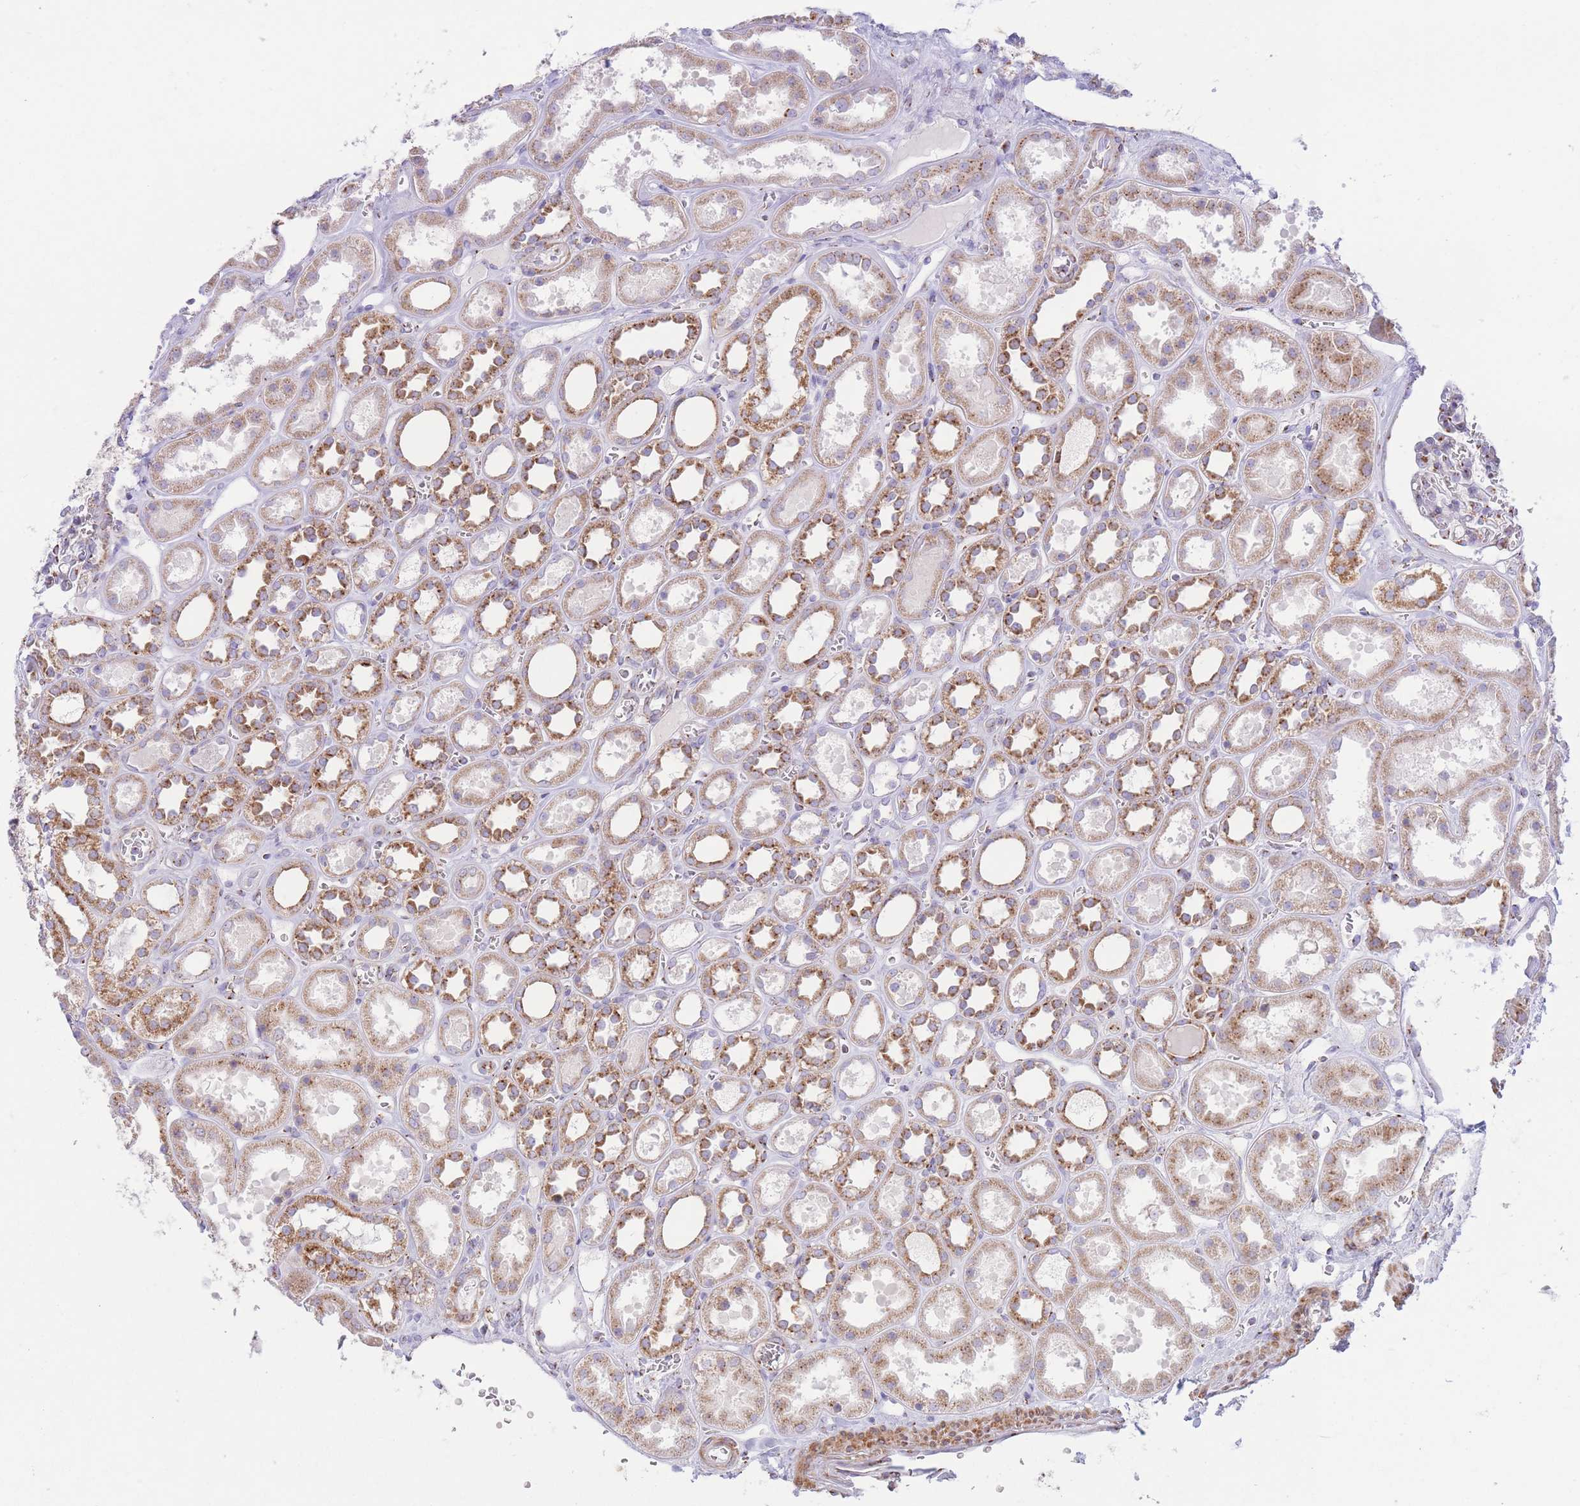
{"staining": {"intensity": "moderate", "quantity": "<25%", "location": "cytoplasmic/membranous"}, "tissue": "kidney", "cell_type": "Cells in glomeruli", "image_type": "normal", "snomed": [{"axis": "morphology", "description": "Normal tissue, NOS"}, {"axis": "topography", "description": "Kidney"}], "caption": "Kidney stained with DAB IHC displays low levels of moderate cytoplasmic/membranous expression in approximately <25% of cells in glomeruli.", "gene": "MPND", "patient": {"sex": "female", "age": 41}}